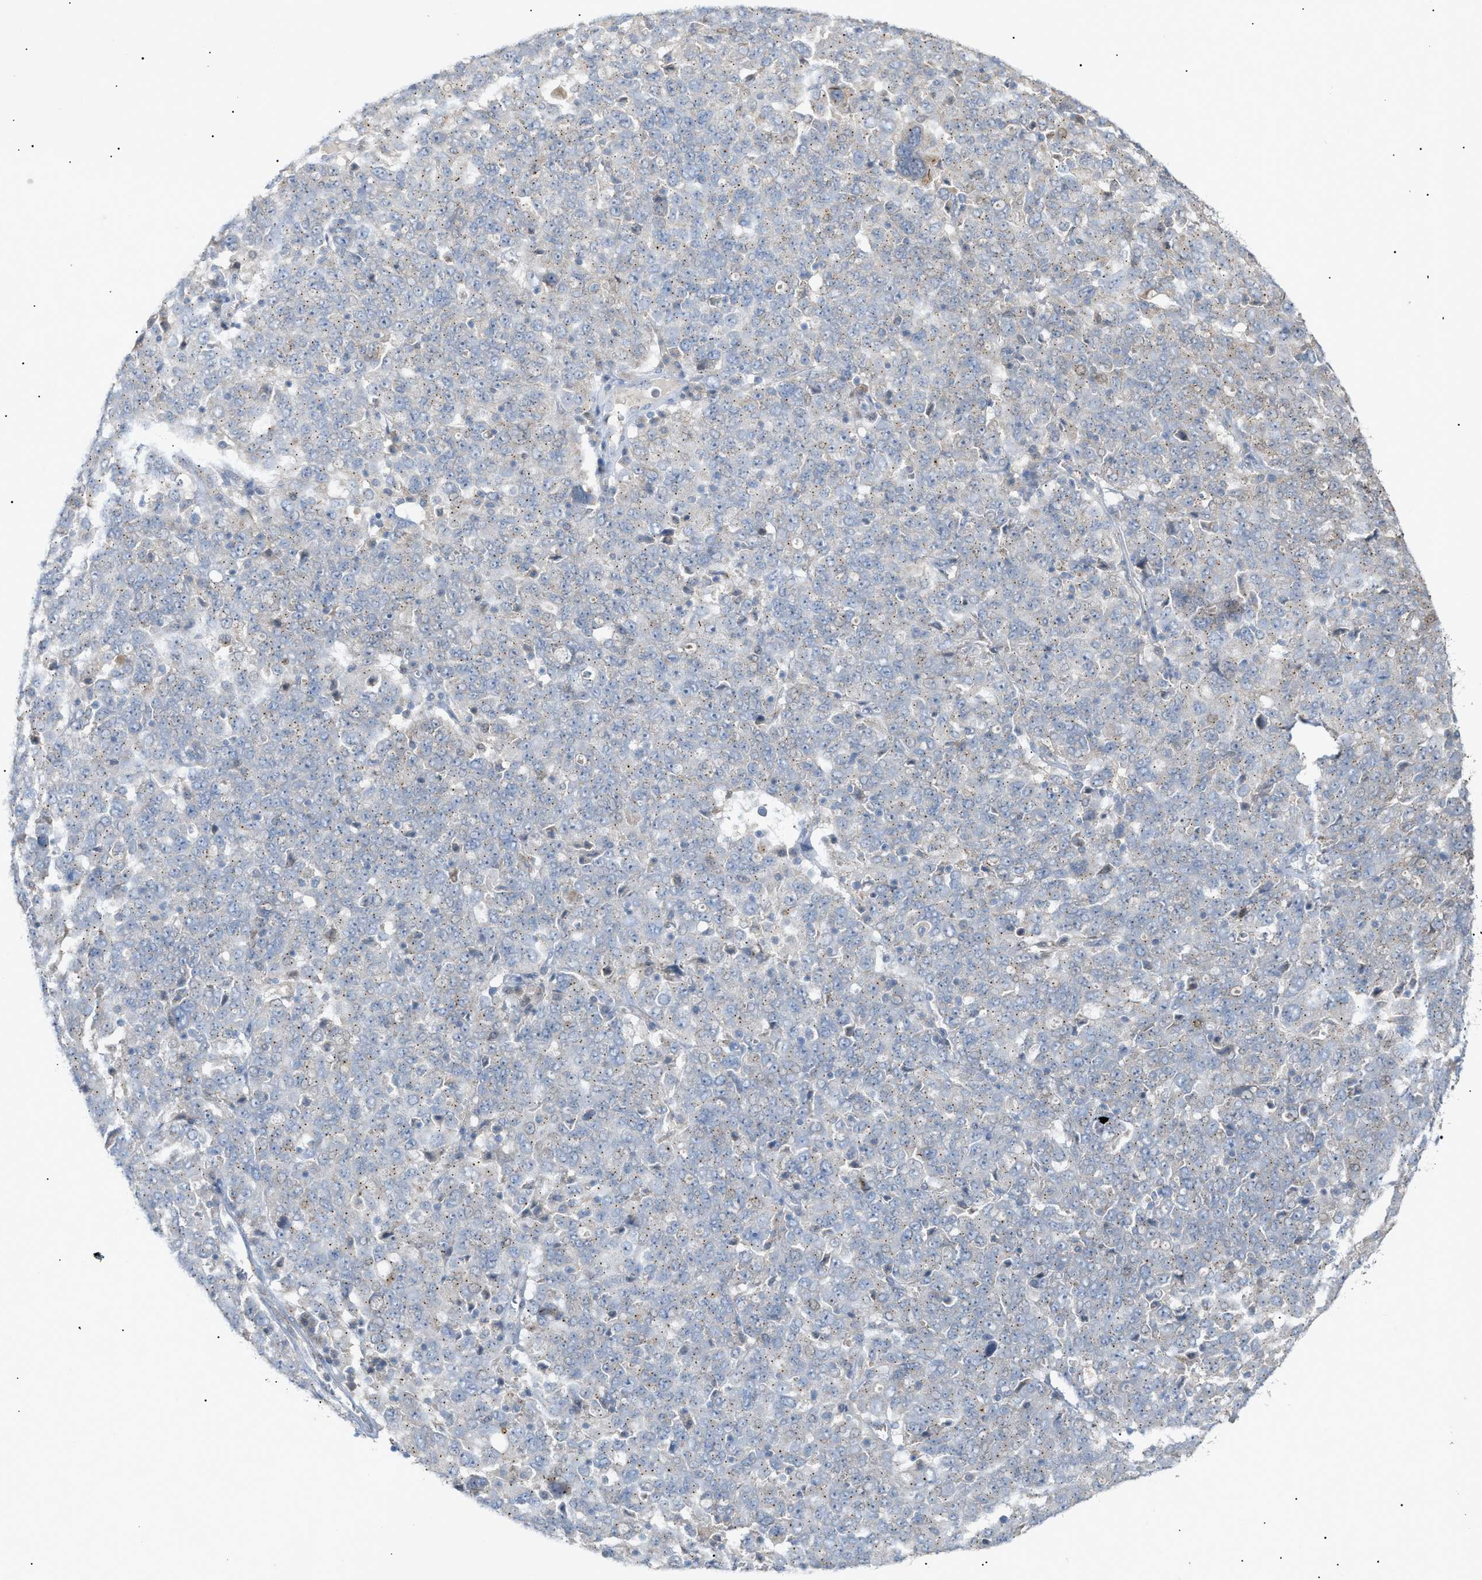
{"staining": {"intensity": "negative", "quantity": "none", "location": "none"}, "tissue": "ovarian cancer", "cell_type": "Tumor cells", "image_type": "cancer", "snomed": [{"axis": "morphology", "description": "Carcinoma, endometroid"}, {"axis": "topography", "description": "Ovary"}], "caption": "Tumor cells are negative for brown protein staining in ovarian cancer (endometroid carcinoma).", "gene": "SLC25A31", "patient": {"sex": "female", "age": 62}}